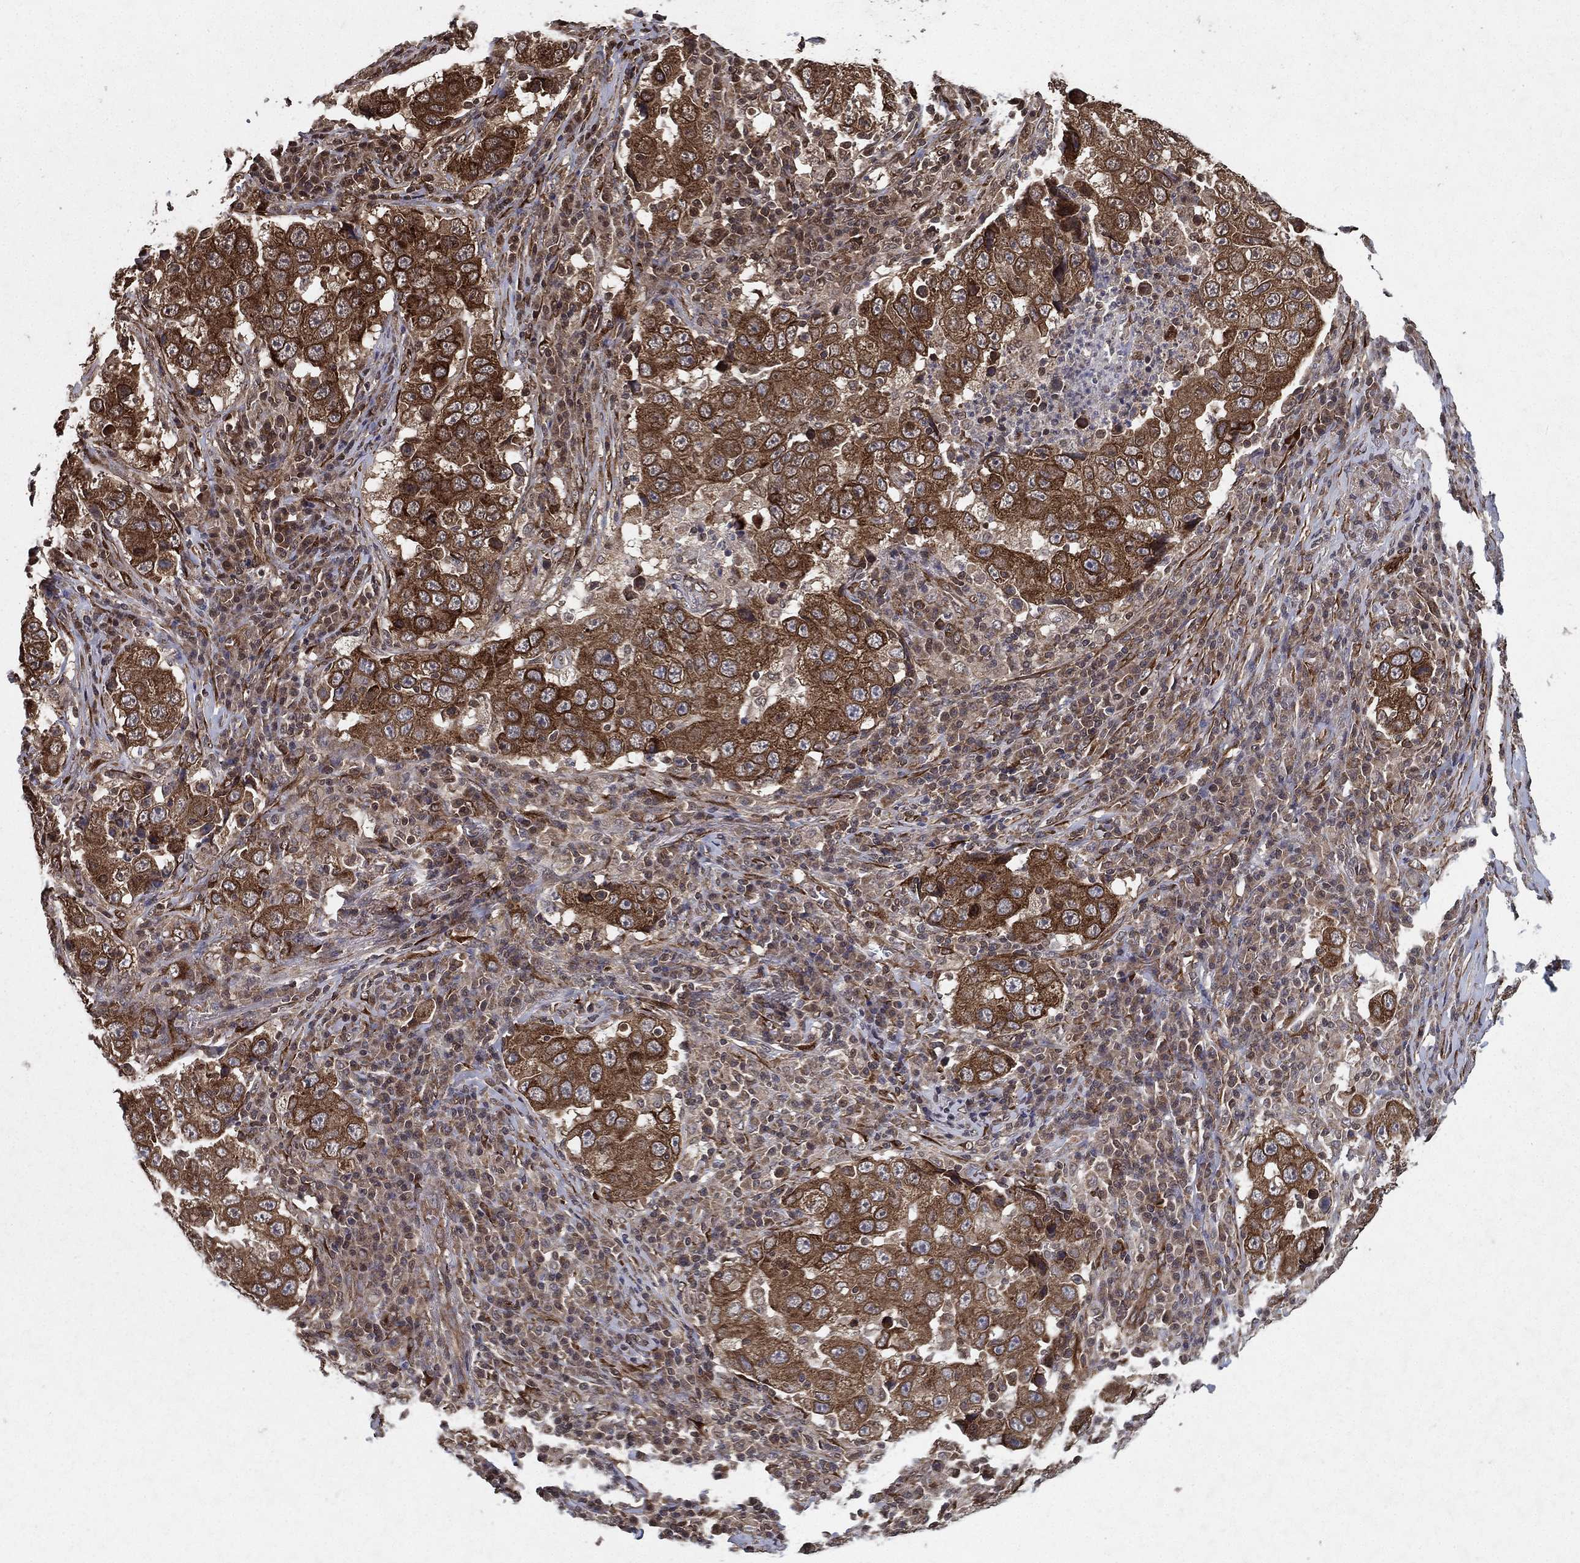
{"staining": {"intensity": "moderate", "quantity": ">75%", "location": "cytoplasmic/membranous"}, "tissue": "lung cancer", "cell_type": "Tumor cells", "image_type": "cancer", "snomed": [{"axis": "morphology", "description": "Adenocarcinoma, NOS"}, {"axis": "topography", "description": "Lung"}], "caption": "A brown stain shows moderate cytoplasmic/membranous staining of a protein in human lung adenocarcinoma tumor cells. Immunohistochemistry (ihc) stains the protein in brown and the nuclei are stained blue.", "gene": "CERS2", "patient": {"sex": "male", "age": 73}}